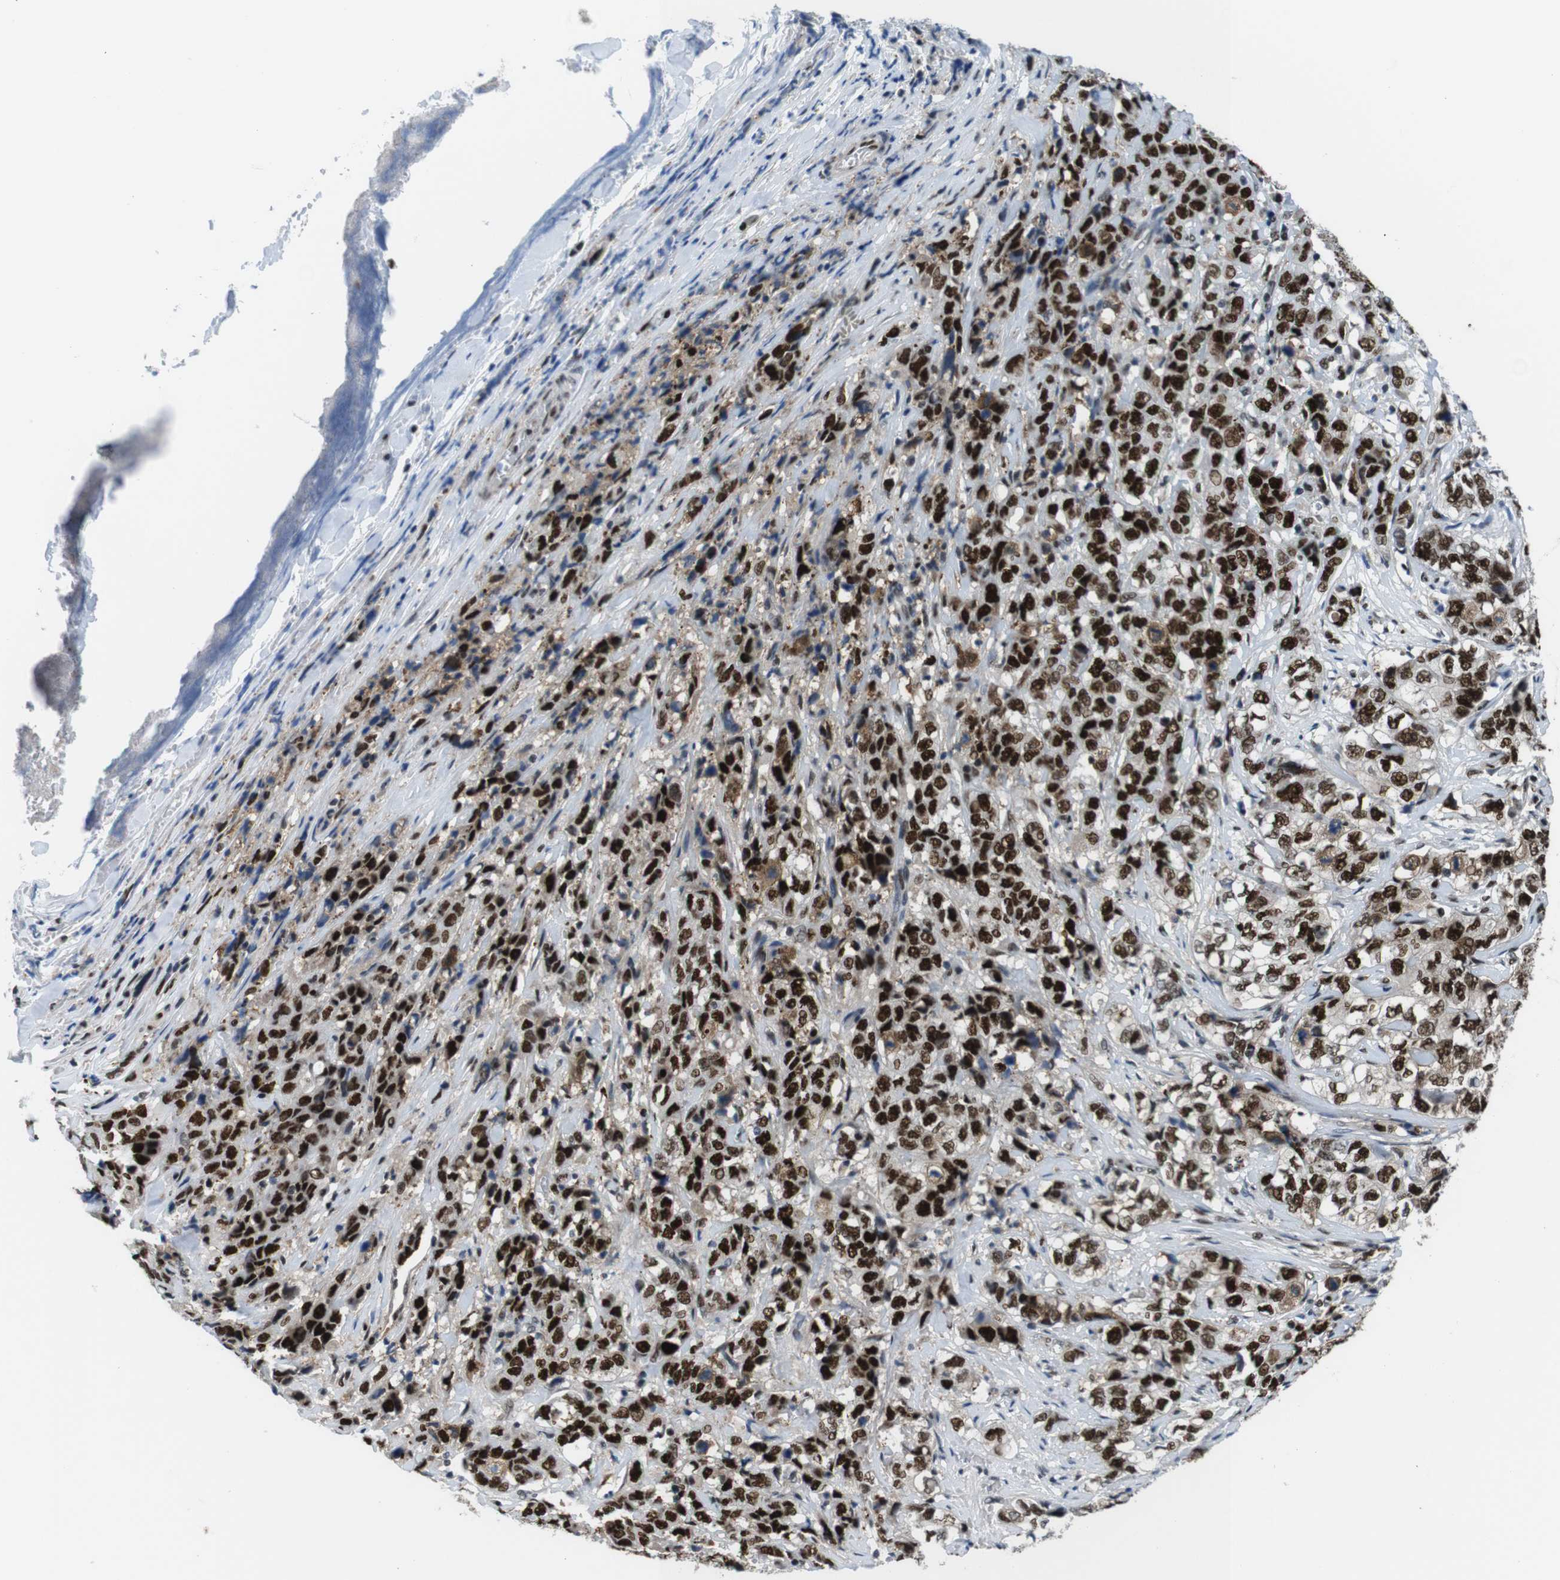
{"staining": {"intensity": "strong", "quantity": ">75%", "location": "nuclear"}, "tissue": "stomach cancer", "cell_type": "Tumor cells", "image_type": "cancer", "snomed": [{"axis": "morphology", "description": "Adenocarcinoma, NOS"}, {"axis": "topography", "description": "Stomach"}], "caption": "Immunohistochemical staining of adenocarcinoma (stomach) exhibits high levels of strong nuclear staining in about >75% of tumor cells.", "gene": "PSME3", "patient": {"sex": "male", "age": 48}}